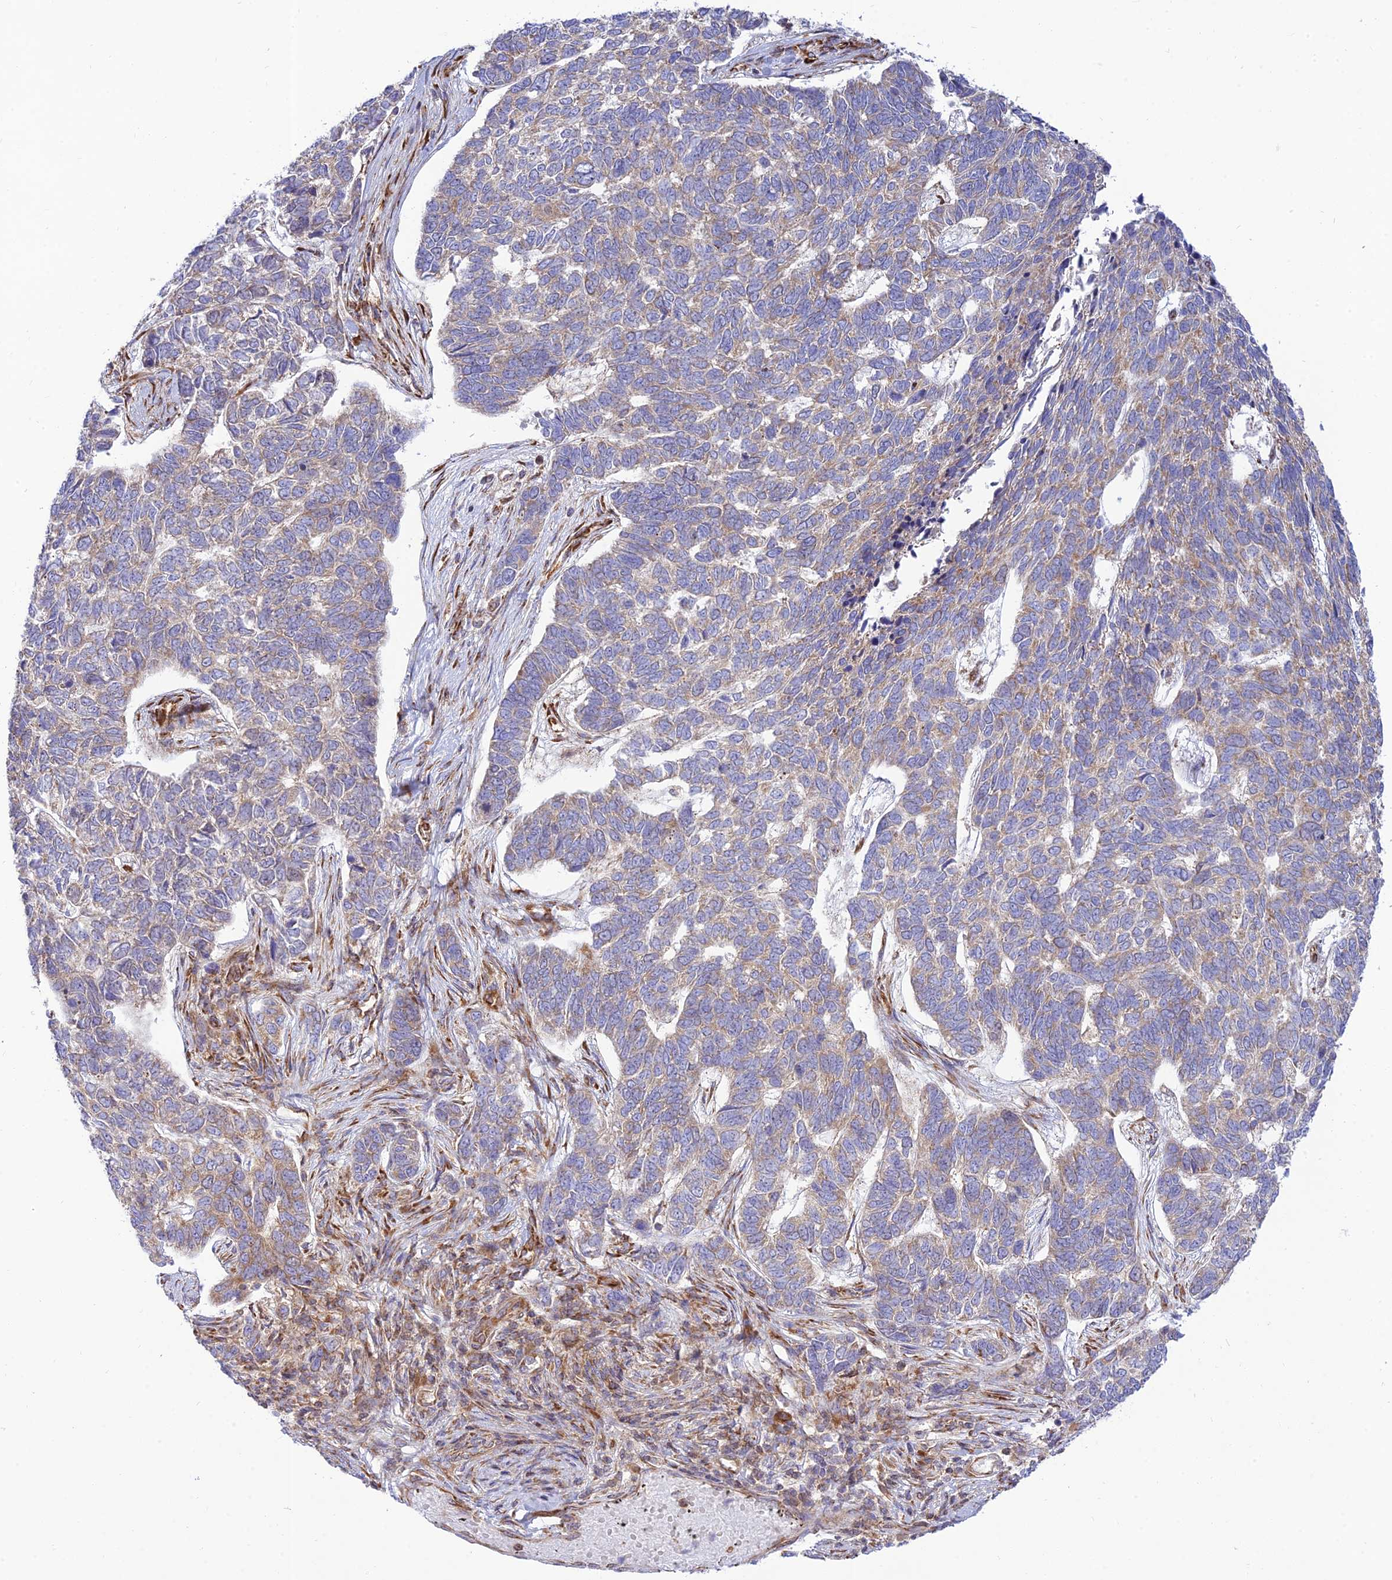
{"staining": {"intensity": "weak", "quantity": "25%-75%", "location": "cytoplasmic/membranous"}, "tissue": "skin cancer", "cell_type": "Tumor cells", "image_type": "cancer", "snomed": [{"axis": "morphology", "description": "Basal cell carcinoma"}, {"axis": "topography", "description": "Skin"}], "caption": "Basal cell carcinoma (skin) stained with DAB immunohistochemistry reveals low levels of weak cytoplasmic/membranous expression in approximately 25%-75% of tumor cells.", "gene": "PIMREG", "patient": {"sex": "female", "age": 65}}